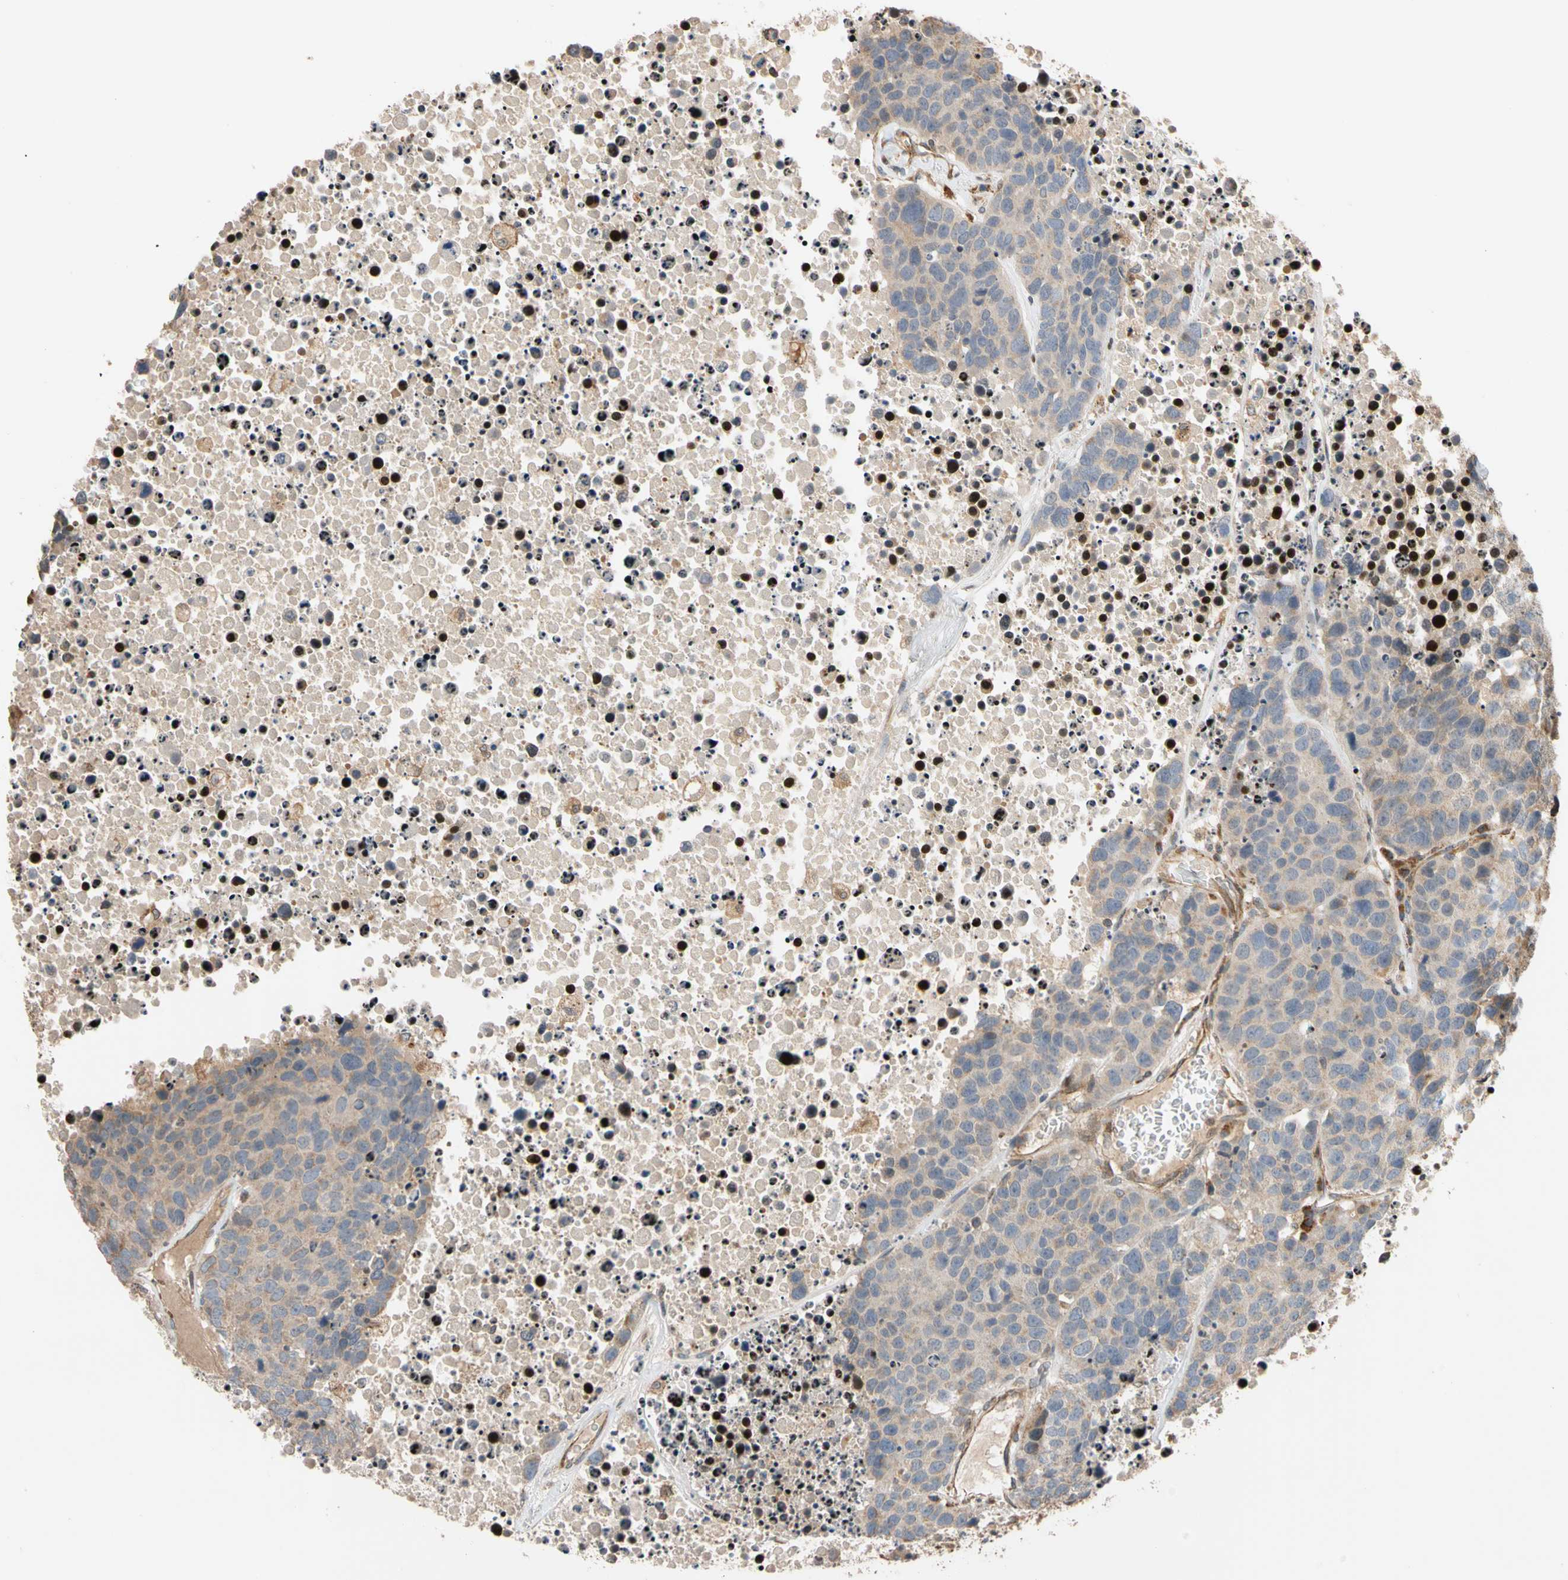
{"staining": {"intensity": "weak", "quantity": "25%-75%", "location": "cytoplasmic/membranous"}, "tissue": "carcinoid", "cell_type": "Tumor cells", "image_type": "cancer", "snomed": [{"axis": "morphology", "description": "Carcinoid, malignant, NOS"}, {"axis": "topography", "description": "Lung"}], "caption": "Carcinoid stained for a protein (brown) shows weak cytoplasmic/membranous positive positivity in about 25%-75% of tumor cells.", "gene": "IP6K2", "patient": {"sex": "male", "age": 60}}